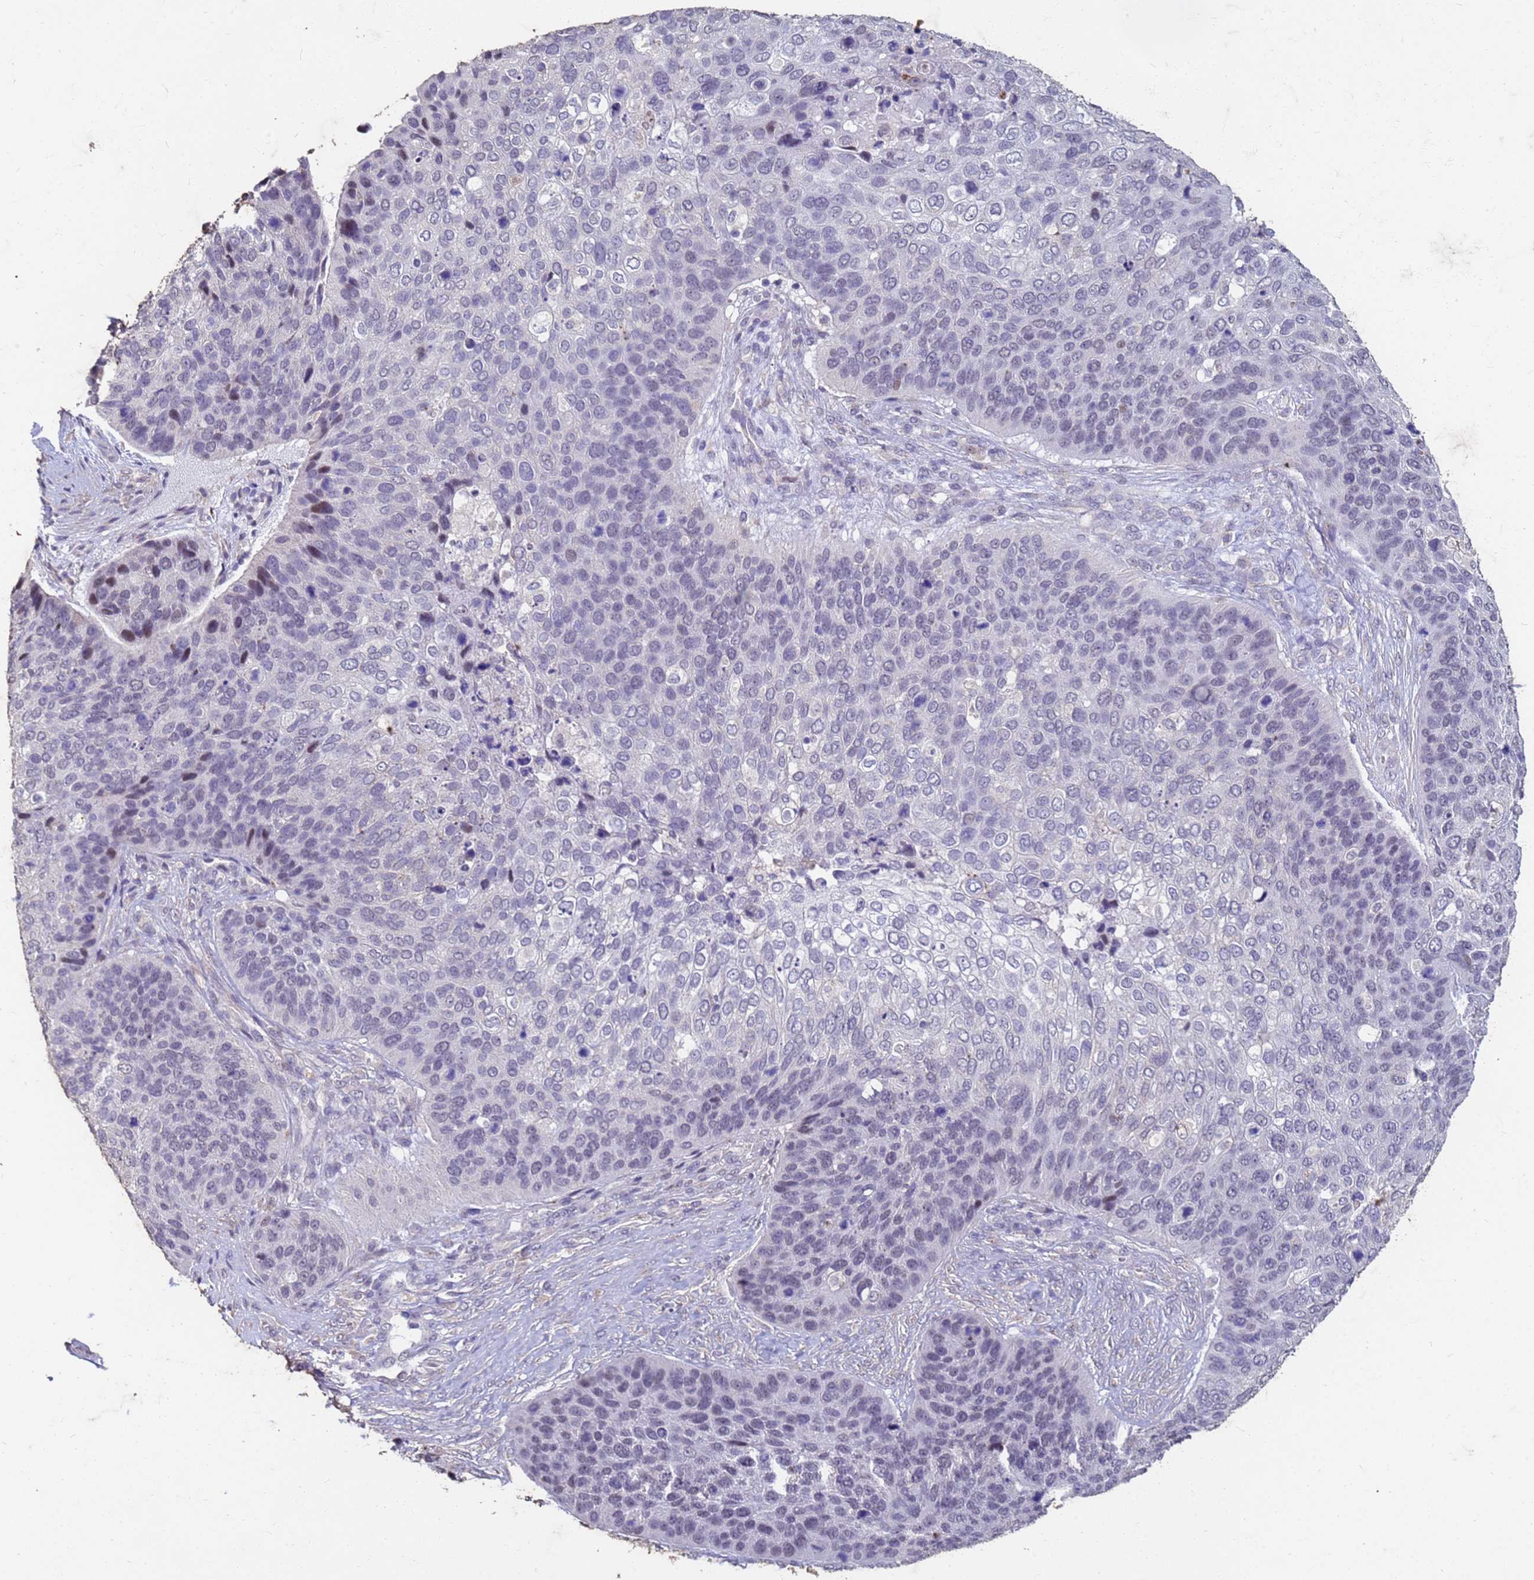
{"staining": {"intensity": "negative", "quantity": "none", "location": "none"}, "tissue": "skin cancer", "cell_type": "Tumor cells", "image_type": "cancer", "snomed": [{"axis": "morphology", "description": "Basal cell carcinoma"}, {"axis": "topography", "description": "Skin"}], "caption": "Immunohistochemical staining of human basal cell carcinoma (skin) shows no significant staining in tumor cells.", "gene": "SLC25A15", "patient": {"sex": "female", "age": 74}}